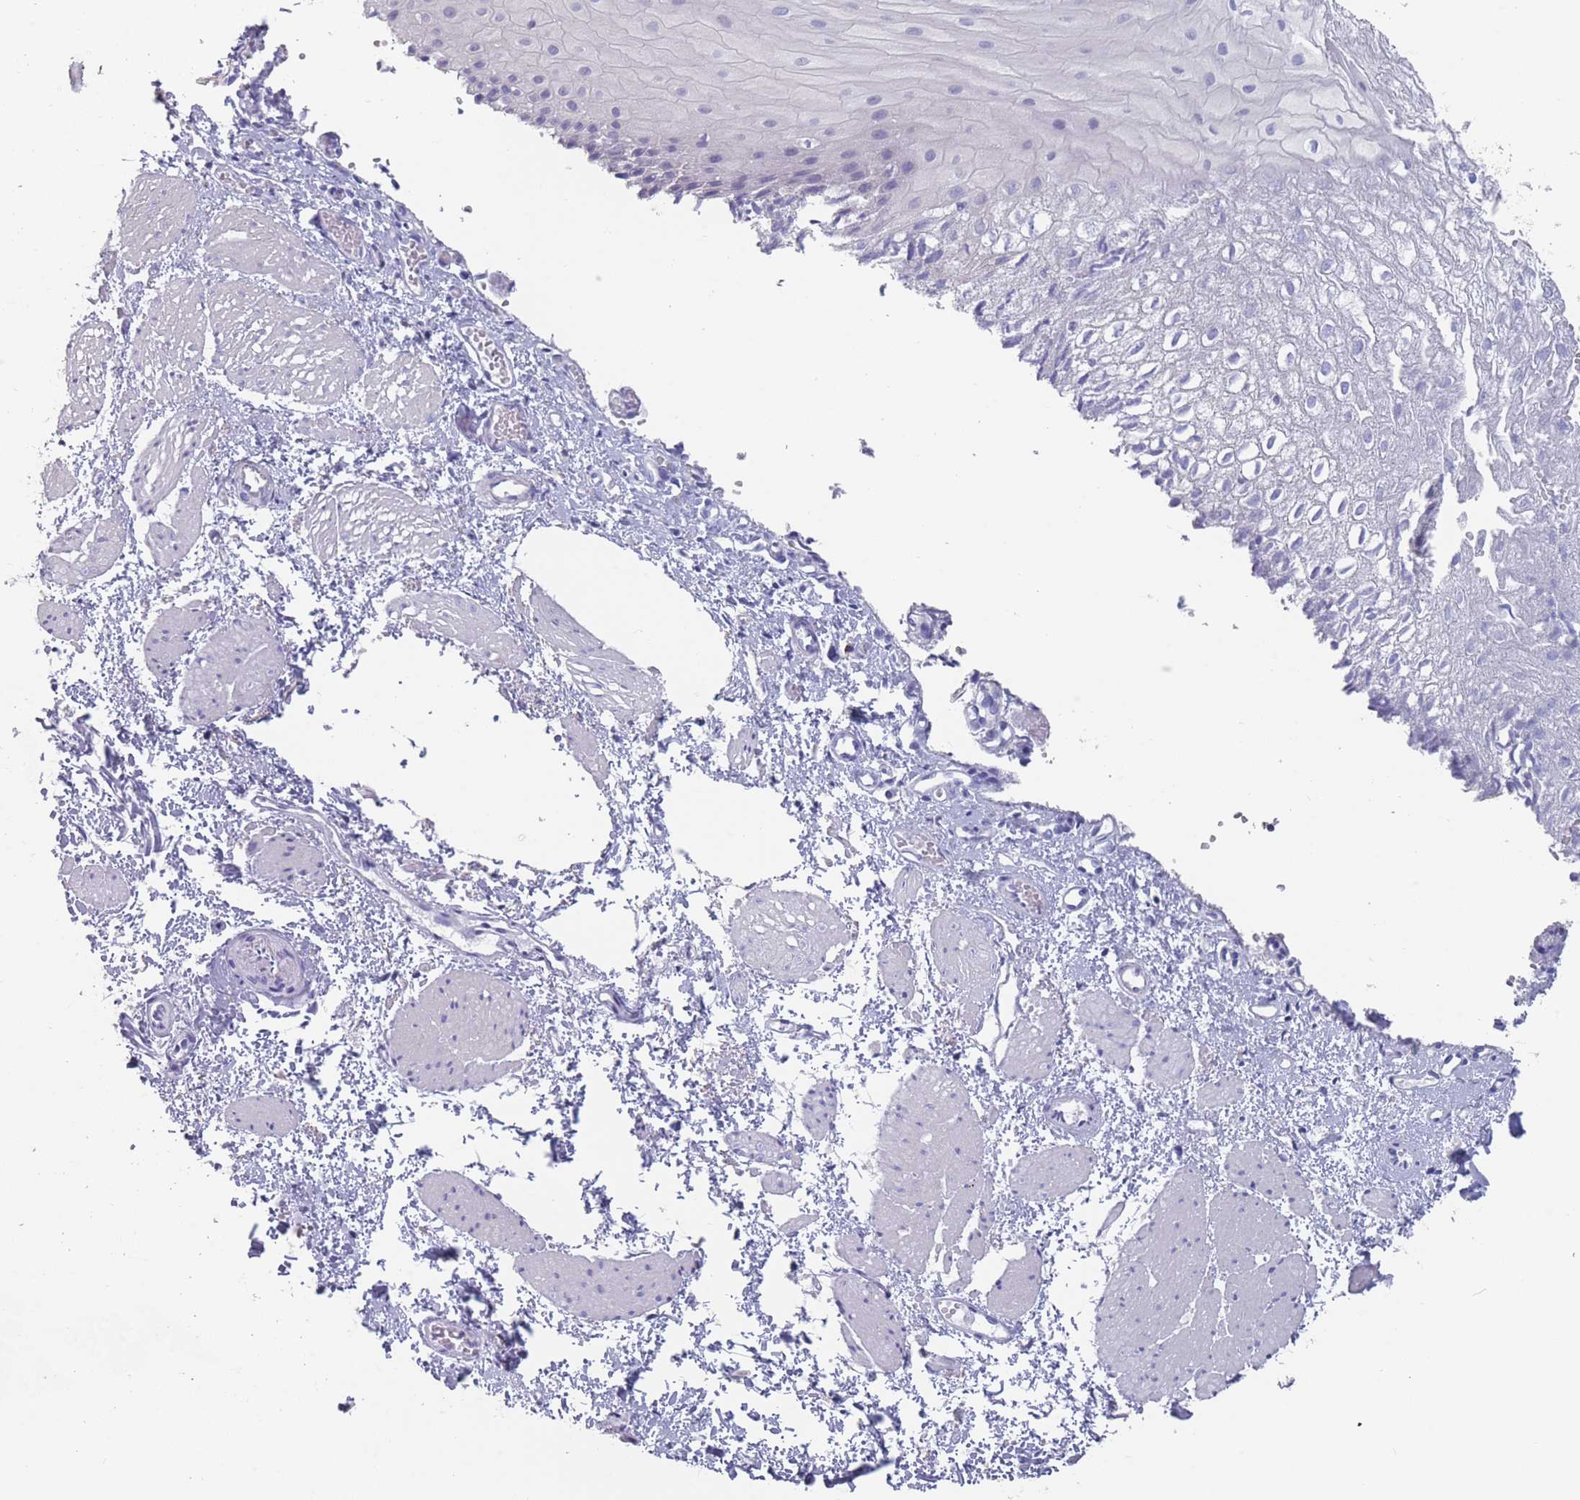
{"staining": {"intensity": "negative", "quantity": "none", "location": "none"}, "tissue": "esophagus", "cell_type": "Squamous epithelial cells", "image_type": "normal", "snomed": [{"axis": "morphology", "description": "Normal tissue, NOS"}, {"axis": "topography", "description": "Esophagus"}], "caption": "The IHC micrograph has no significant staining in squamous epithelial cells of esophagus.", "gene": "CYP51A1", "patient": {"sex": "male", "age": 69}}